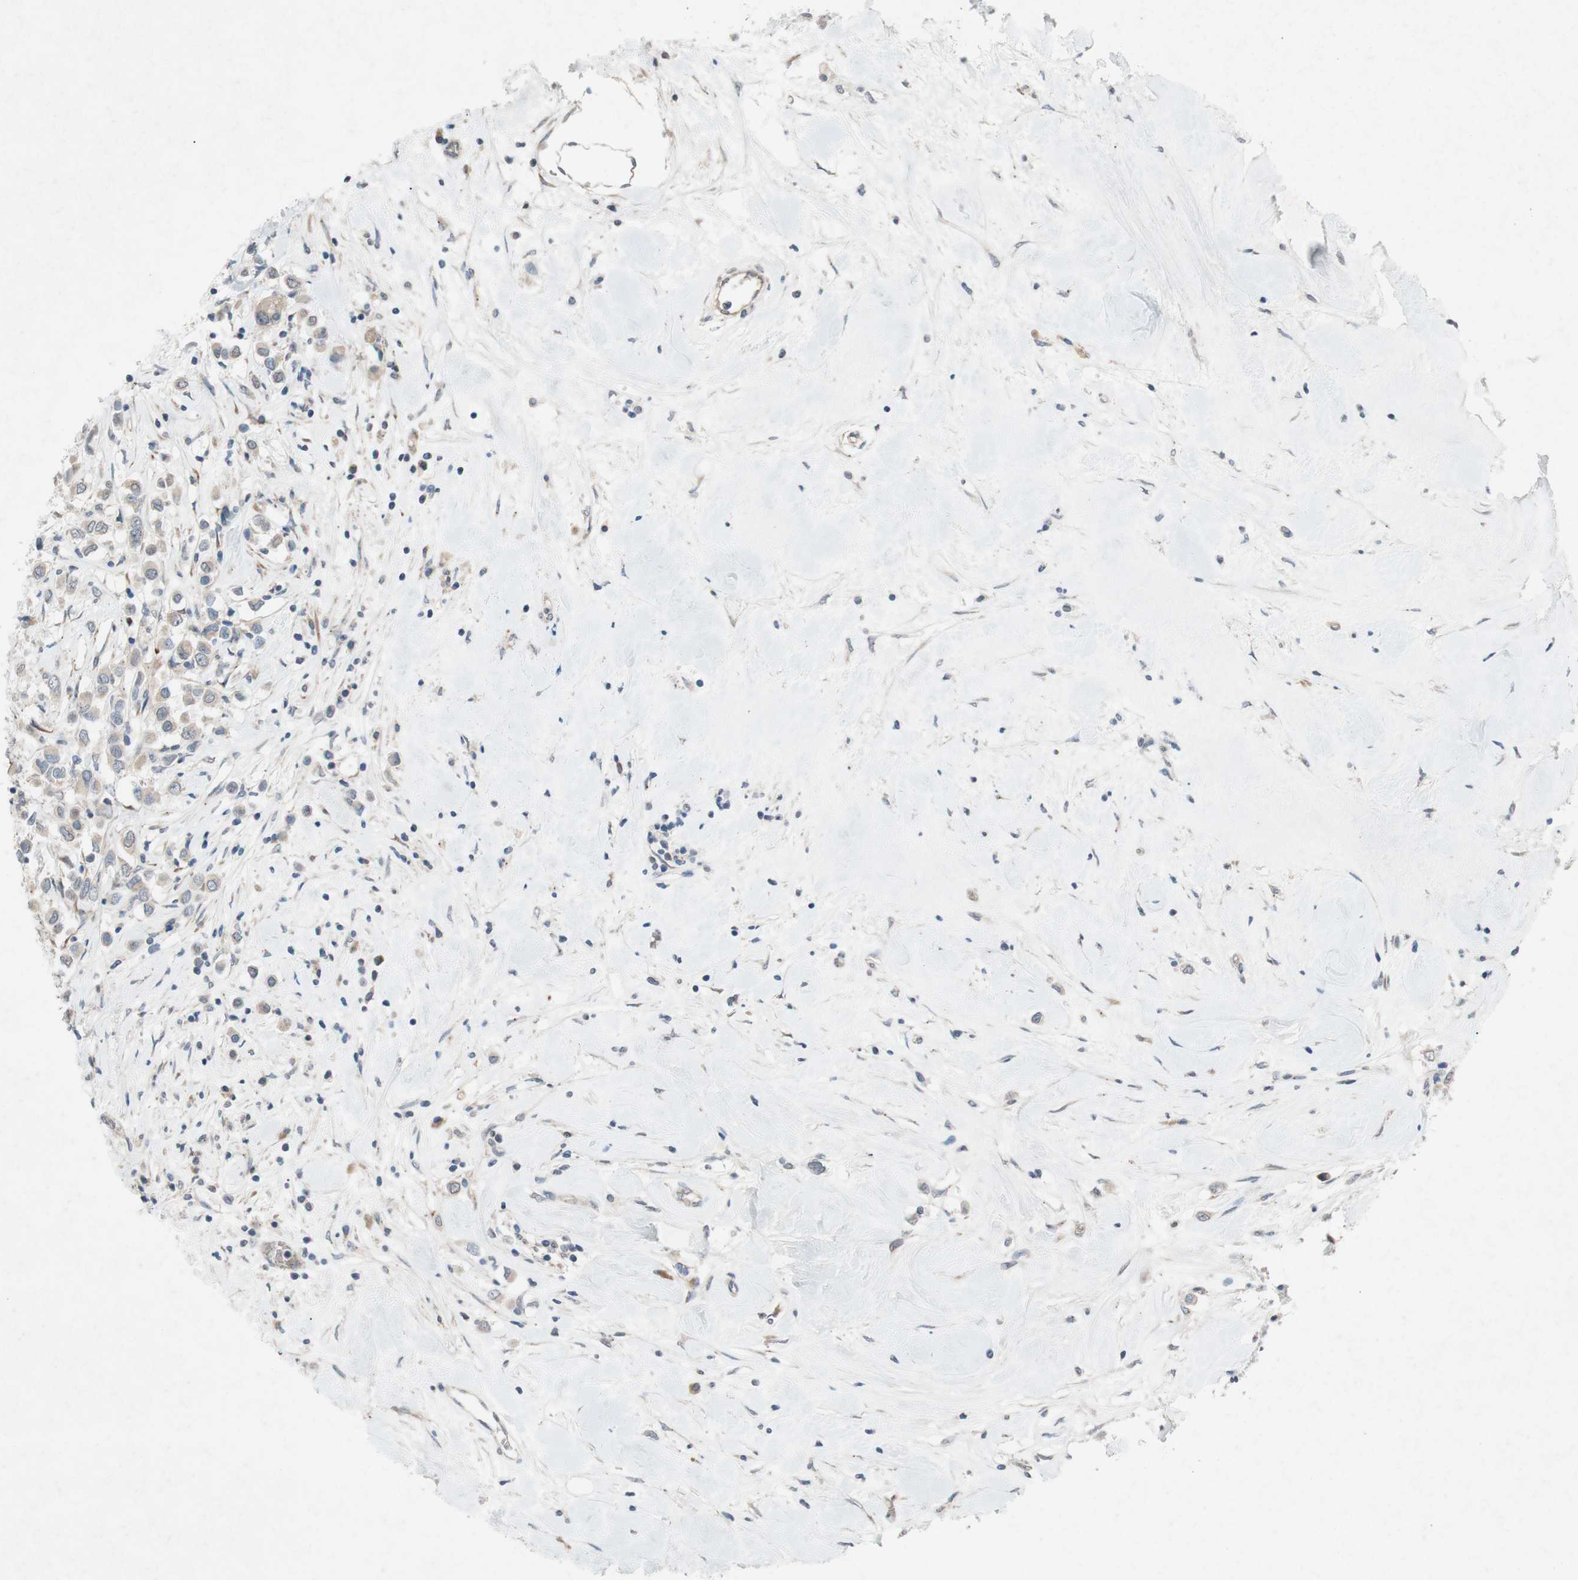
{"staining": {"intensity": "weak", "quantity": ">75%", "location": "cytoplasmic/membranous"}, "tissue": "breast cancer", "cell_type": "Tumor cells", "image_type": "cancer", "snomed": [{"axis": "morphology", "description": "Duct carcinoma"}, {"axis": "topography", "description": "Breast"}], "caption": "Breast infiltrating ductal carcinoma stained for a protein displays weak cytoplasmic/membranous positivity in tumor cells.", "gene": "ADD2", "patient": {"sex": "female", "age": 61}}